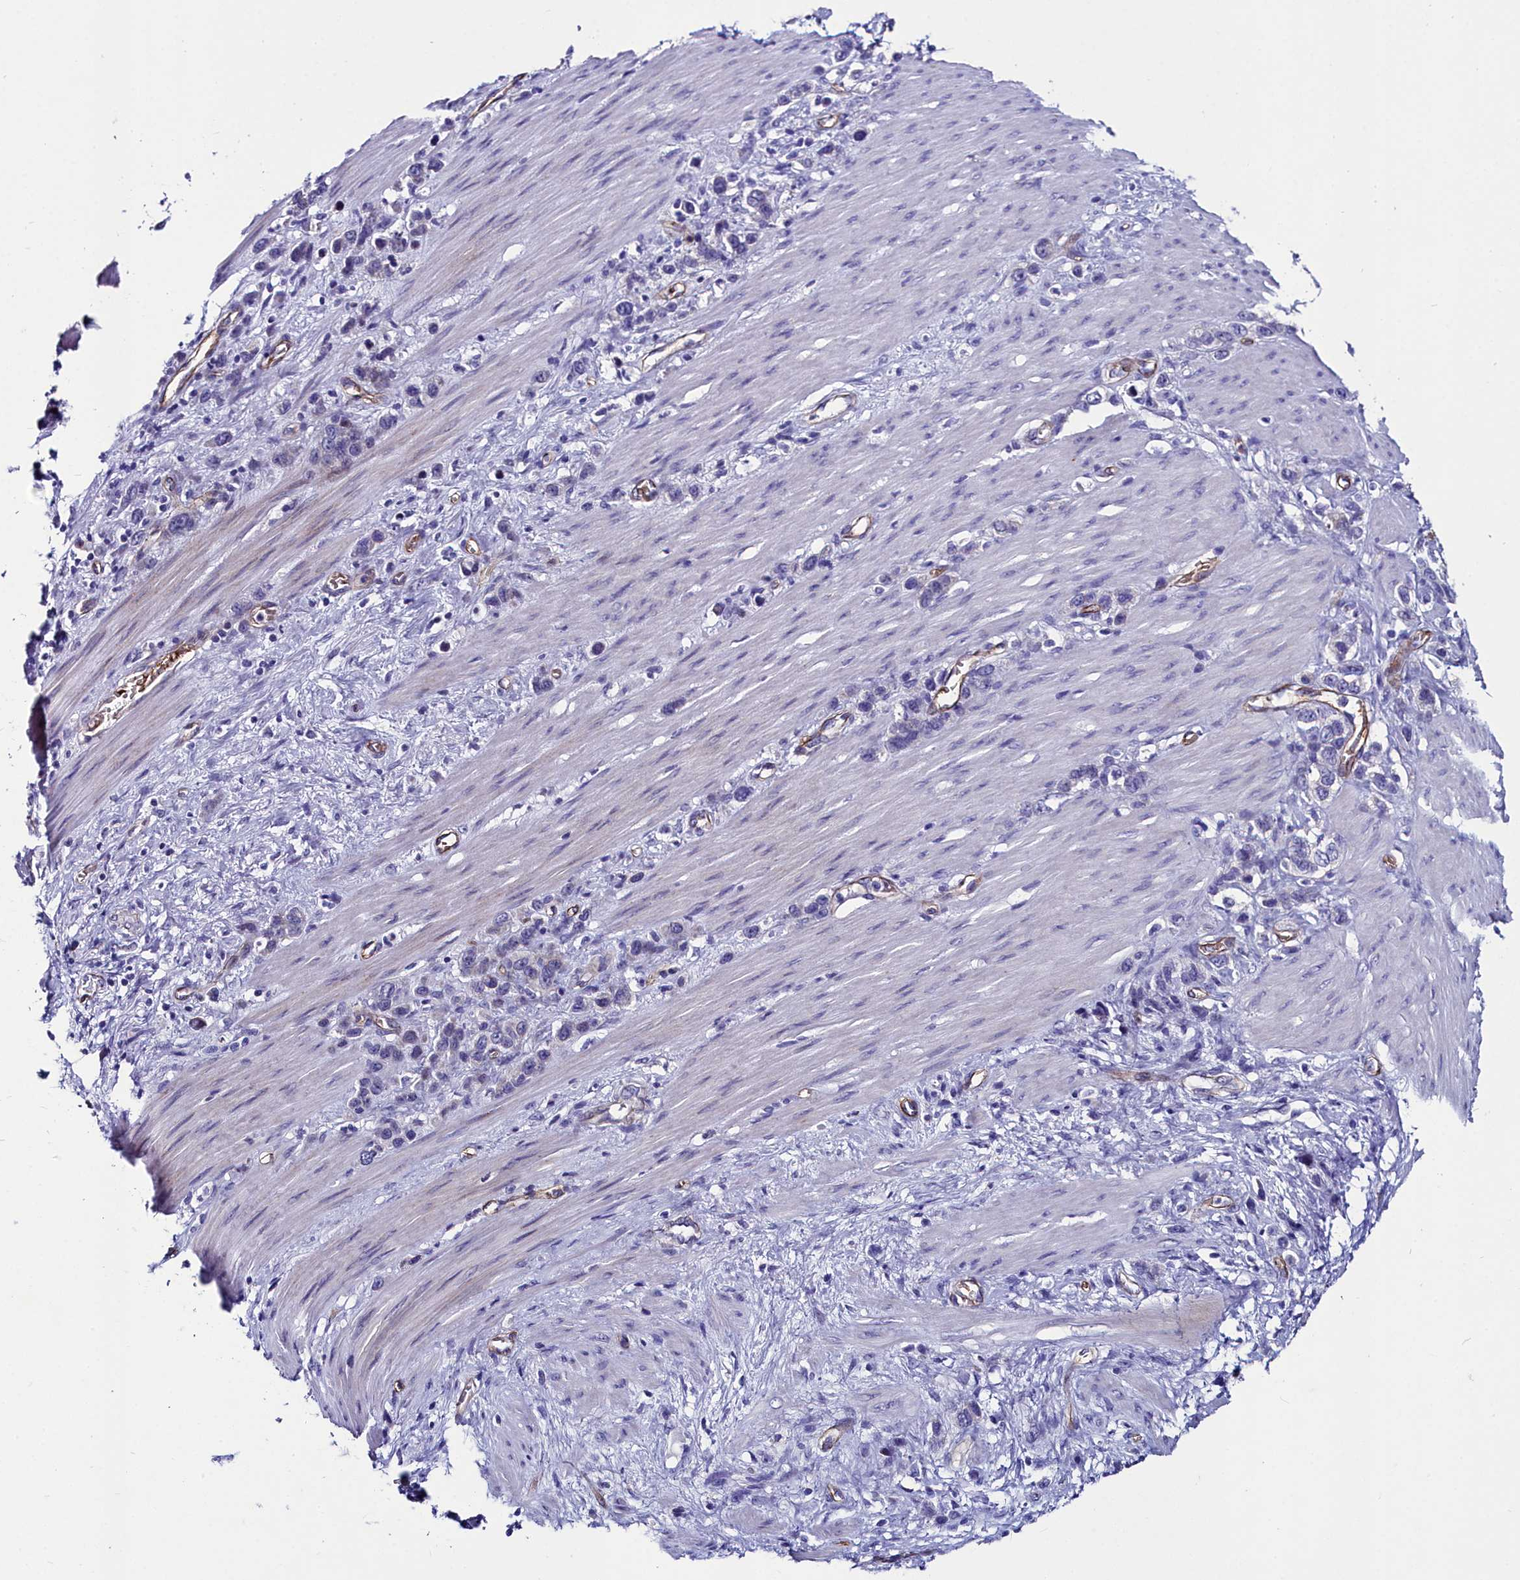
{"staining": {"intensity": "negative", "quantity": "none", "location": "none"}, "tissue": "stomach cancer", "cell_type": "Tumor cells", "image_type": "cancer", "snomed": [{"axis": "morphology", "description": "Adenocarcinoma, NOS"}, {"axis": "morphology", "description": "Adenocarcinoma, High grade"}, {"axis": "topography", "description": "Stomach, upper"}, {"axis": "topography", "description": "Stomach, lower"}], "caption": "This is an immunohistochemistry (IHC) photomicrograph of human stomach high-grade adenocarcinoma. There is no expression in tumor cells.", "gene": "CYP4F11", "patient": {"sex": "female", "age": 65}}